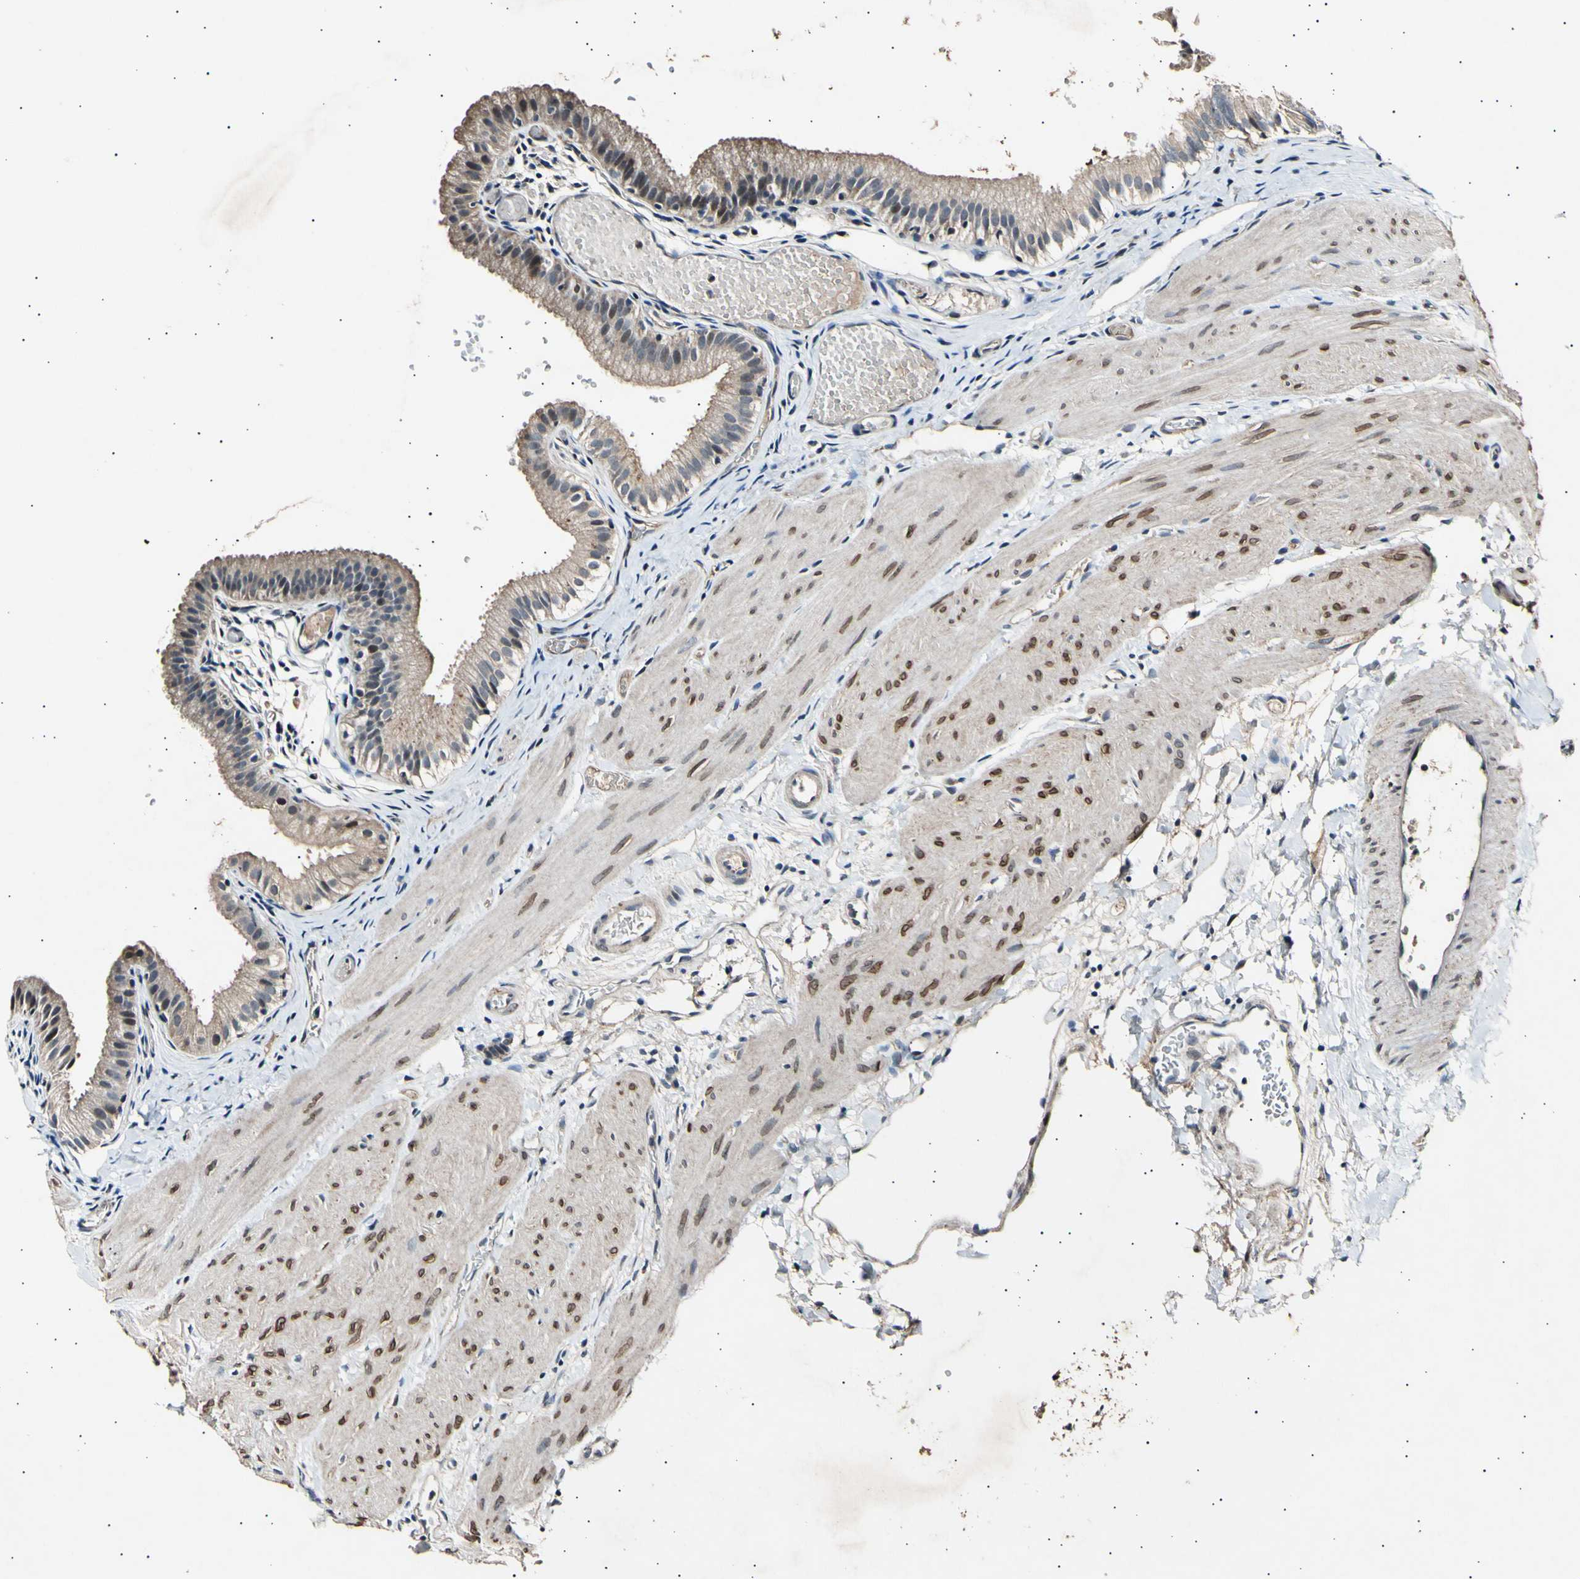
{"staining": {"intensity": "strong", "quantity": "<25%", "location": "cytoplasmic/membranous,nuclear"}, "tissue": "gallbladder", "cell_type": "Glandular cells", "image_type": "normal", "snomed": [{"axis": "morphology", "description": "Normal tissue, NOS"}, {"axis": "topography", "description": "Gallbladder"}], "caption": "Protein expression analysis of benign human gallbladder reveals strong cytoplasmic/membranous,nuclear staining in about <25% of glandular cells.", "gene": "ADCY3", "patient": {"sex": "female", "age": 26}}